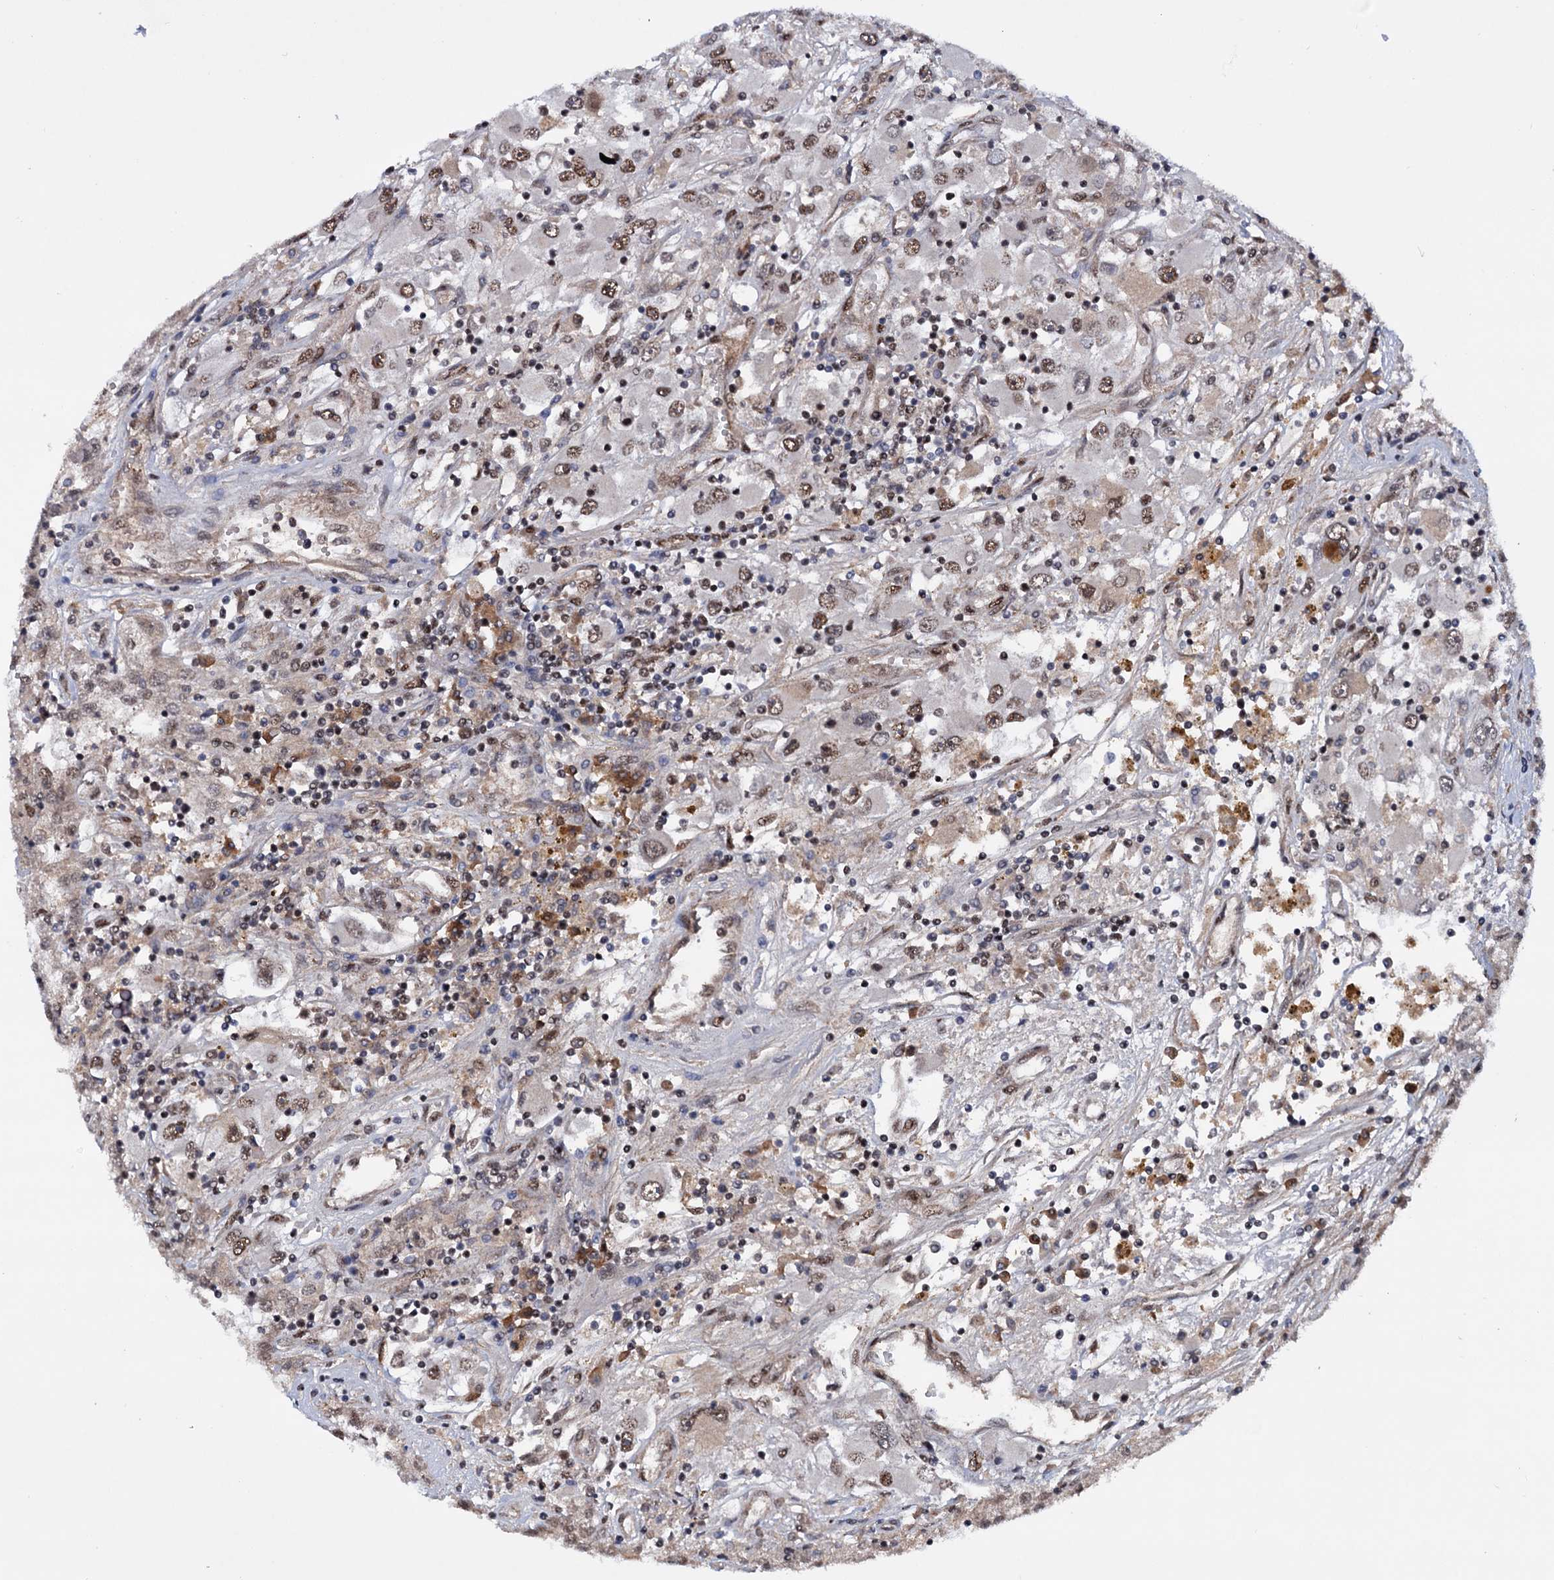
{"staining": {"intensity": "moderate", "quantity": "25%-75%", "location": "nuclear"}, "tissue": "renal cancer", "cell_type": "Tumor cells", "image_type": "cancer", "snomed": [{"axis": "morphology", "description": "Adenocarcinoma, NOS"}, {"axis": "topography", "description": "Kidney"}], "caption": "An image of human adenocarcinoma (renal) stained for a protein exhibits moderate nuclear brown staining in tumor cells. The staining was performed using DAB, with brown indicating positive protein expression. Nuclei are stained blue with hematoxylin.", "gene": "TBC1D12", "patient": {"sex": "female", "age": 52}}